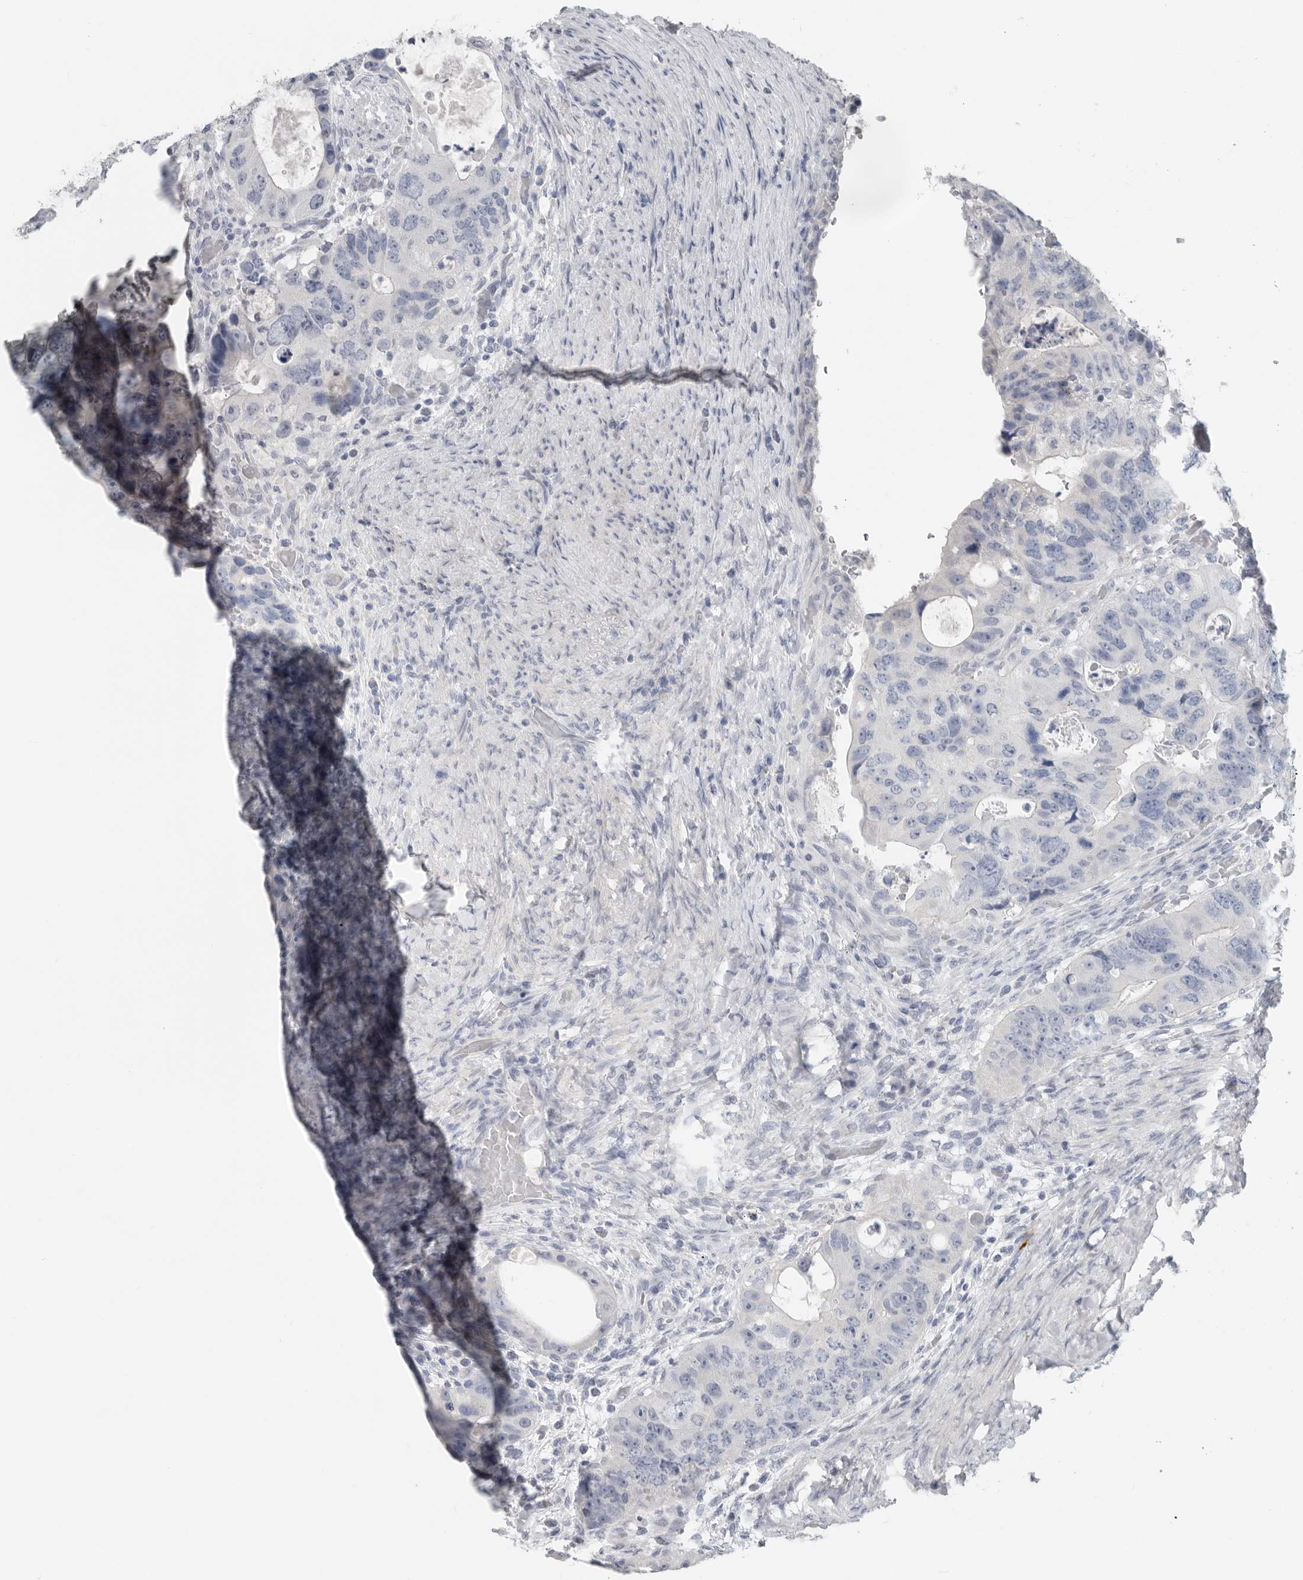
{"staining": {"intensity": "negative", "quantity": "none", "location": "none"}, "tissue": "colorectal cancer", "cell_type": "Tumor cells", "image_type": "cancer", "snomed": [{"axis": "morphology", "description": "Adenocarcinoma, NOS"}, {"axis": "topography", "description": "Rectum"}], "caption": "The micrograph demonstrates no staining of tumor cells in colorectal cancer (adenocarcinoma).", "gene": "REG4", "patient": {"sex": "male", "age": 59}}